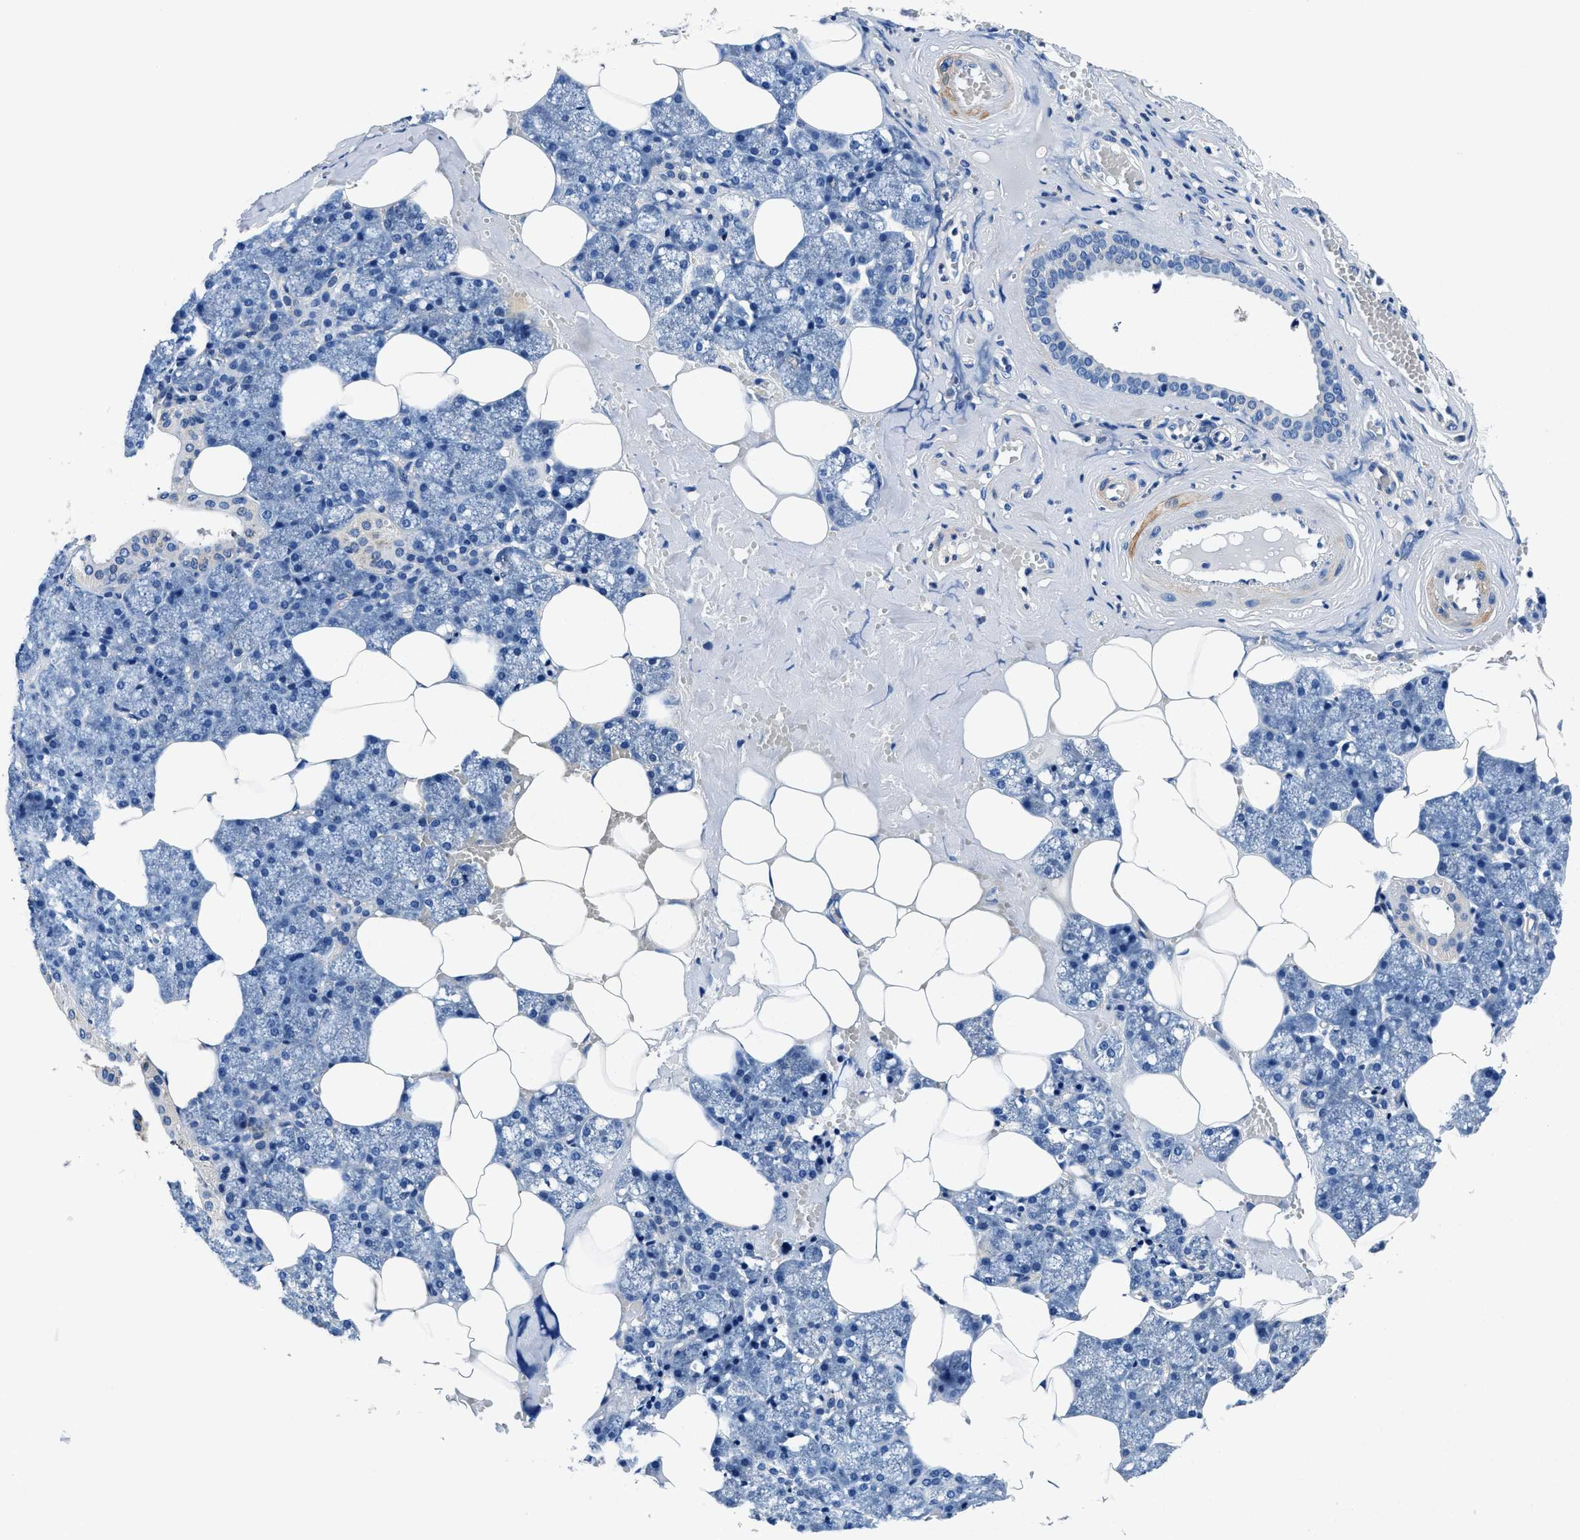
{"staining": {"intensity": "negative", "quantity": "none", "location": "none"}, "tissue": "salivary gland", "cell_type": "Glandular cells", "image_type": "normal", "snomed": [{"axis": "morphology", "description": "Normal tissue, NOS"}, {"axis": "topography", "description": "Salivary gland"}], "caption": "A high-resolution image shows IHC staining of benign salivary gland, which exhibits no significant positivity in glandular cells.", "gene": "NEU1", "patient": {"sex": "male", "age": 62}}